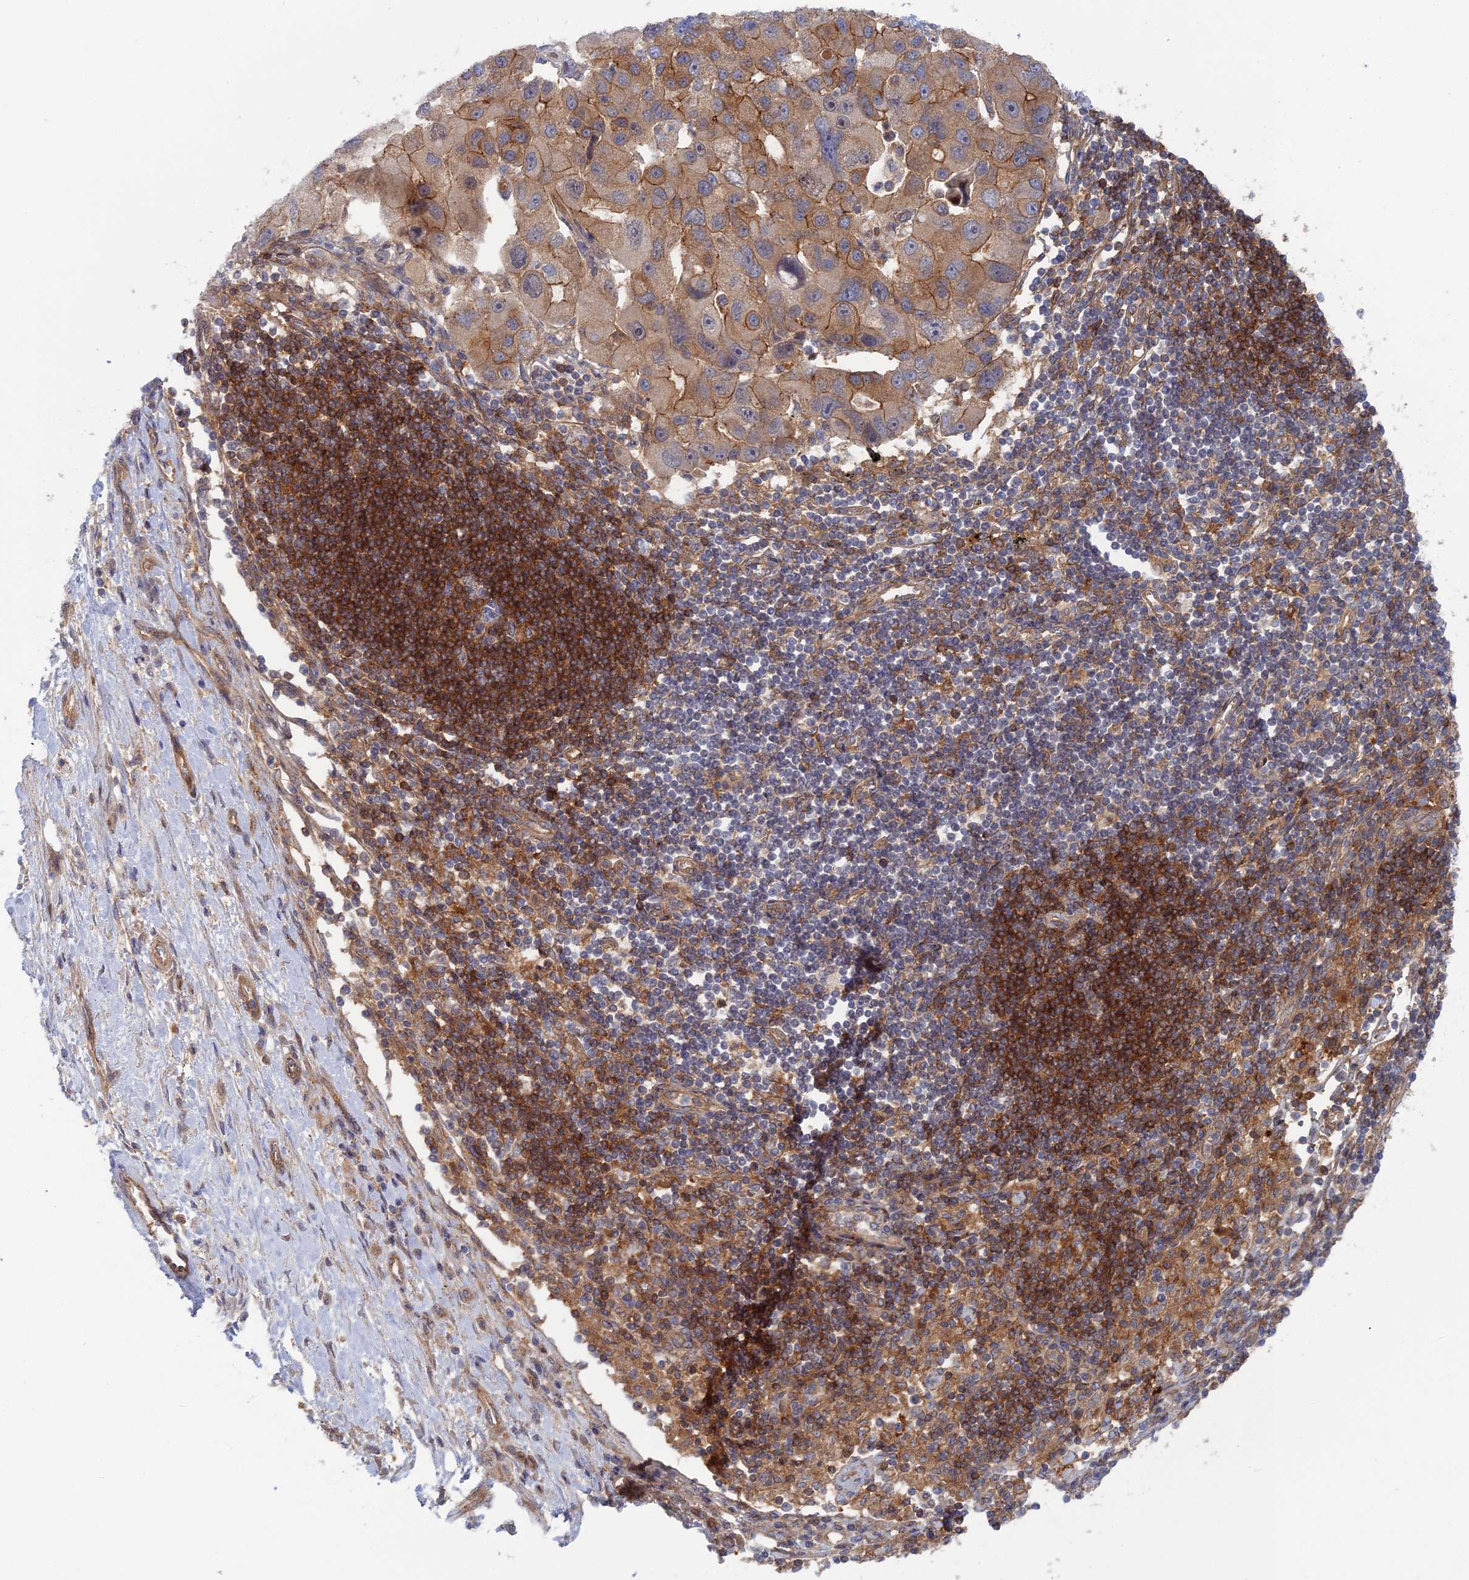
{"staining": {"intensity": "moderate", "quantity": "<25%", "location": "cytoplasmic/membranous"}, "tissue": "lung cancer", "cell_type": "Tumor cells", "image_type": "cancer", "snomed": [{"axis": "morphology", "description": "Adenocarcinoma, NOS"}, {"axis": "topography", "description": "Lung"}], "caption": "Immunohistochemistry of human lung adenocarcinoma exhibits low levels of moderate cytoplasmic/membranous positivity in approximately <25% of tumor cells. The staining was performed using DAB (3,3'-diaminobenzidine) to visualize the protein expression in brown, while the nuclei were stained in blue with hematoxylin (Magnification: 20x).", "gene": "ABHD1", "patient": {"sex": "female", "age": 54}}